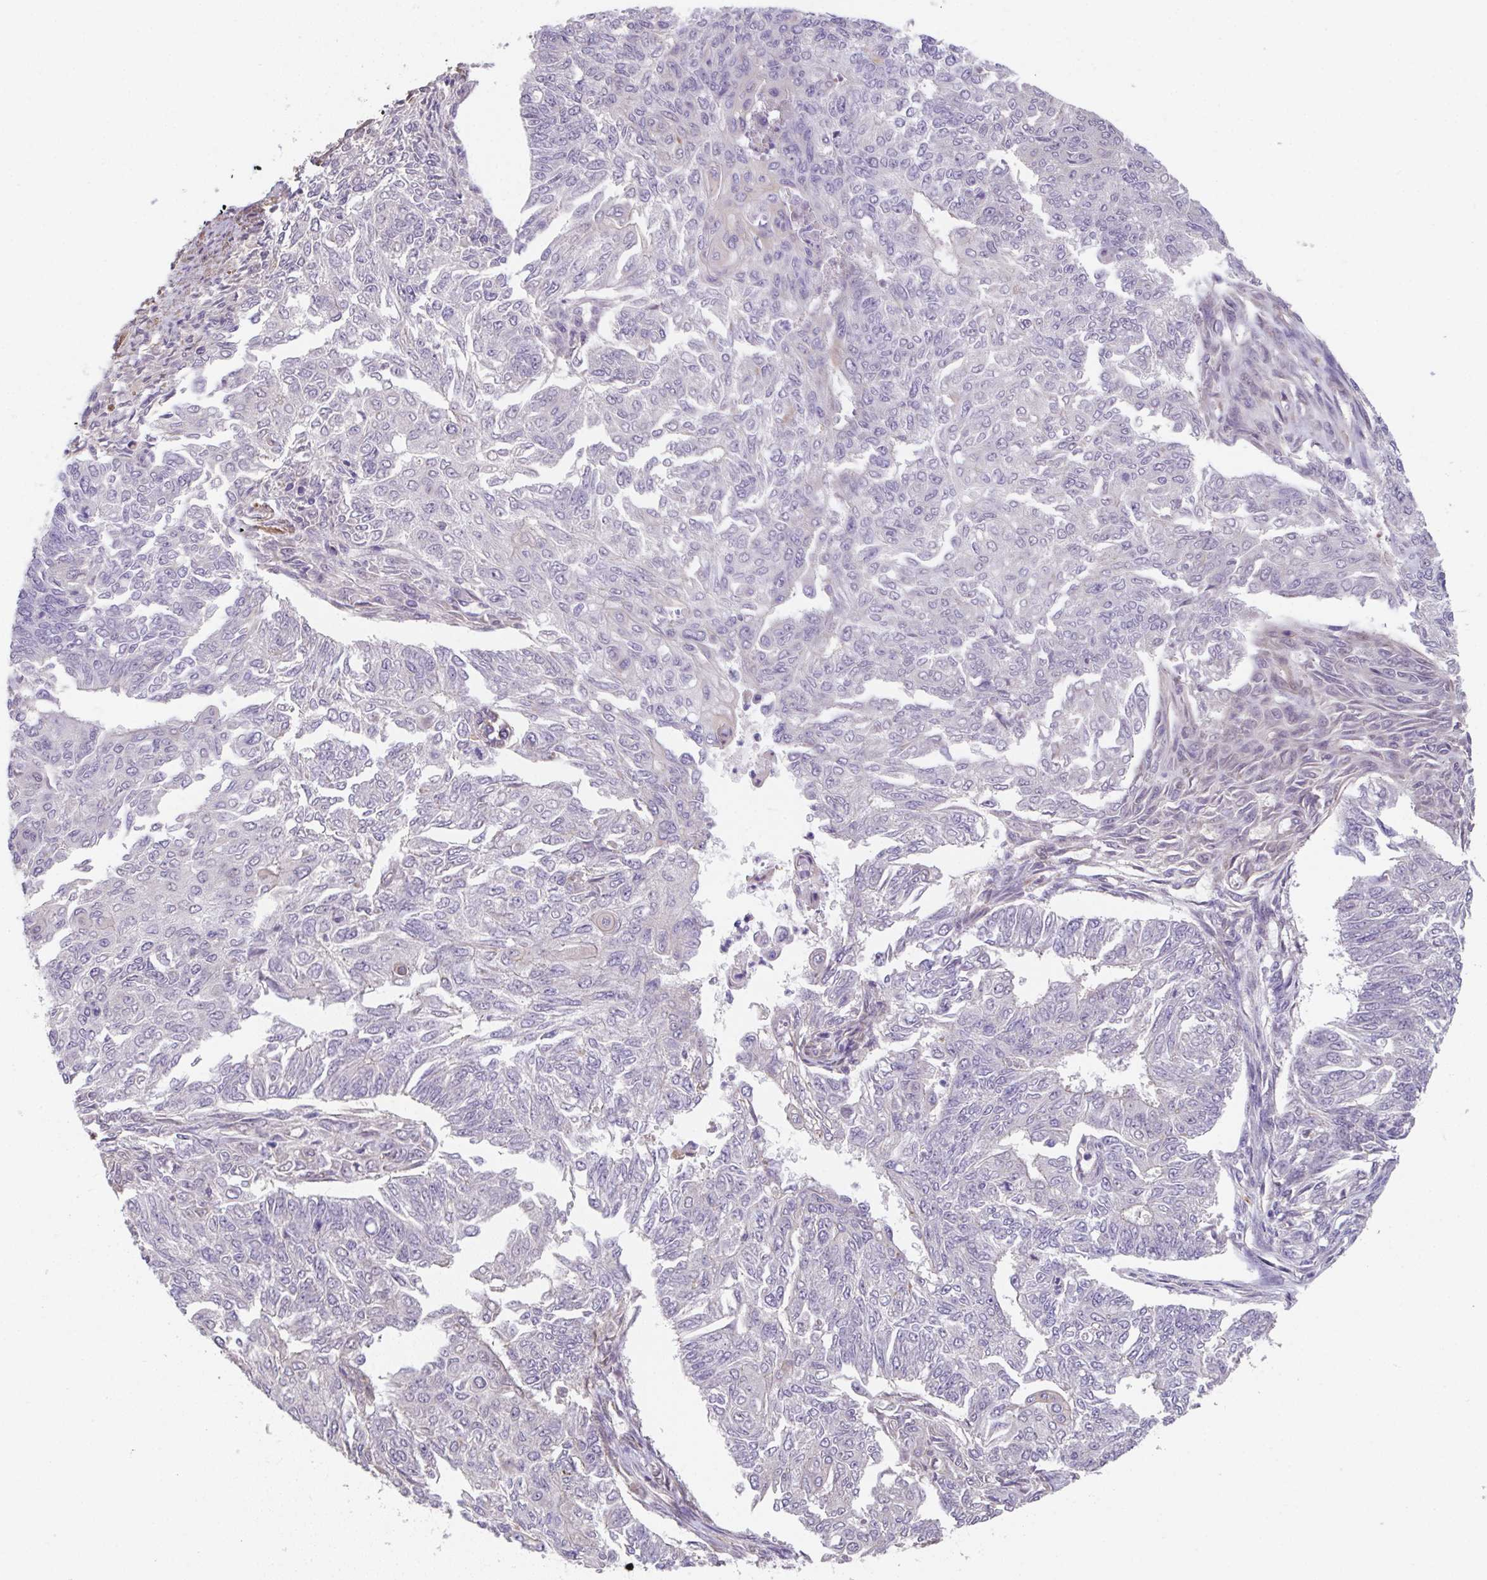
{"staining": {"intensity": "negative", "quantity": "none", "location": "none"}, "tissue": "endometrial cancer", "cell_type": "Tumor cells", "image_type": "cancer", "snomed": [{"axis": "morphology", "description": "Adenocarcinoma, NOS"}, {"axis": "topography", "description": "Endometrium"}], "caption": "Protein analysis of endometrial adenocarcinoma exhibits no significant positivity in tumor cells.", "gene": "ZNF696", "patient": {"sex": "female", "age": 32}}